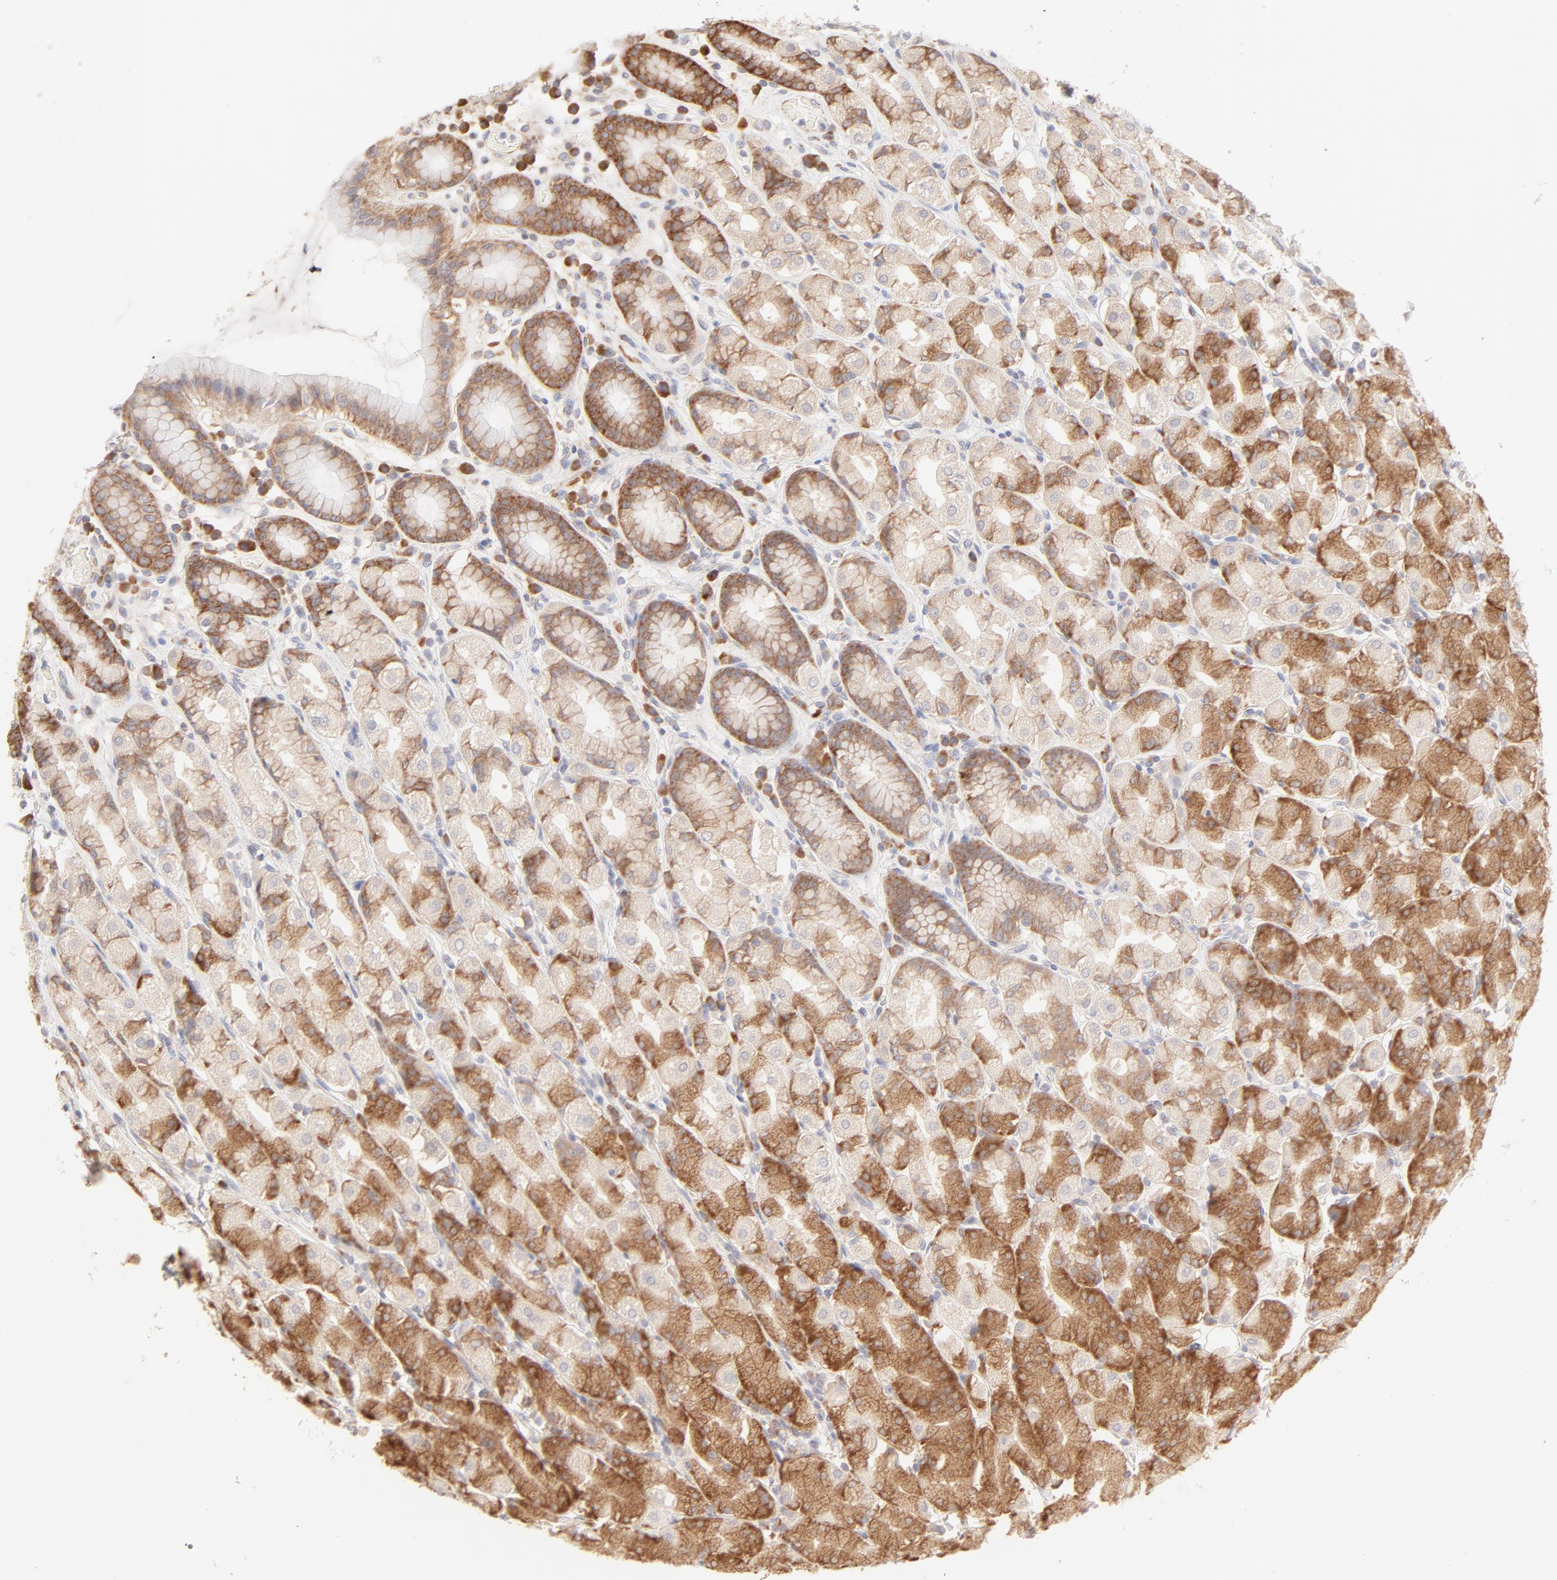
{"staining": {"intensity": "strong", "quantity": ">75%", "location": "cytoplasmic/membranous"}, "tissue": "stomach", "cell_type": "Glandular cells", "image_type": "normal", "snomed": [{"axis": "morphology", "description": "Normal tissue, NOS"}, {"axis": "topography", "description": "Stomach, upper"}], "caption": "This image displays immunohistochemistry staining of normal human stomach, with high strong cytoplasmic/membranous positivity in approximately >75% of glandular cells.", "gene": "RPS21", "patient": {"sex": "male", "age": 68}}